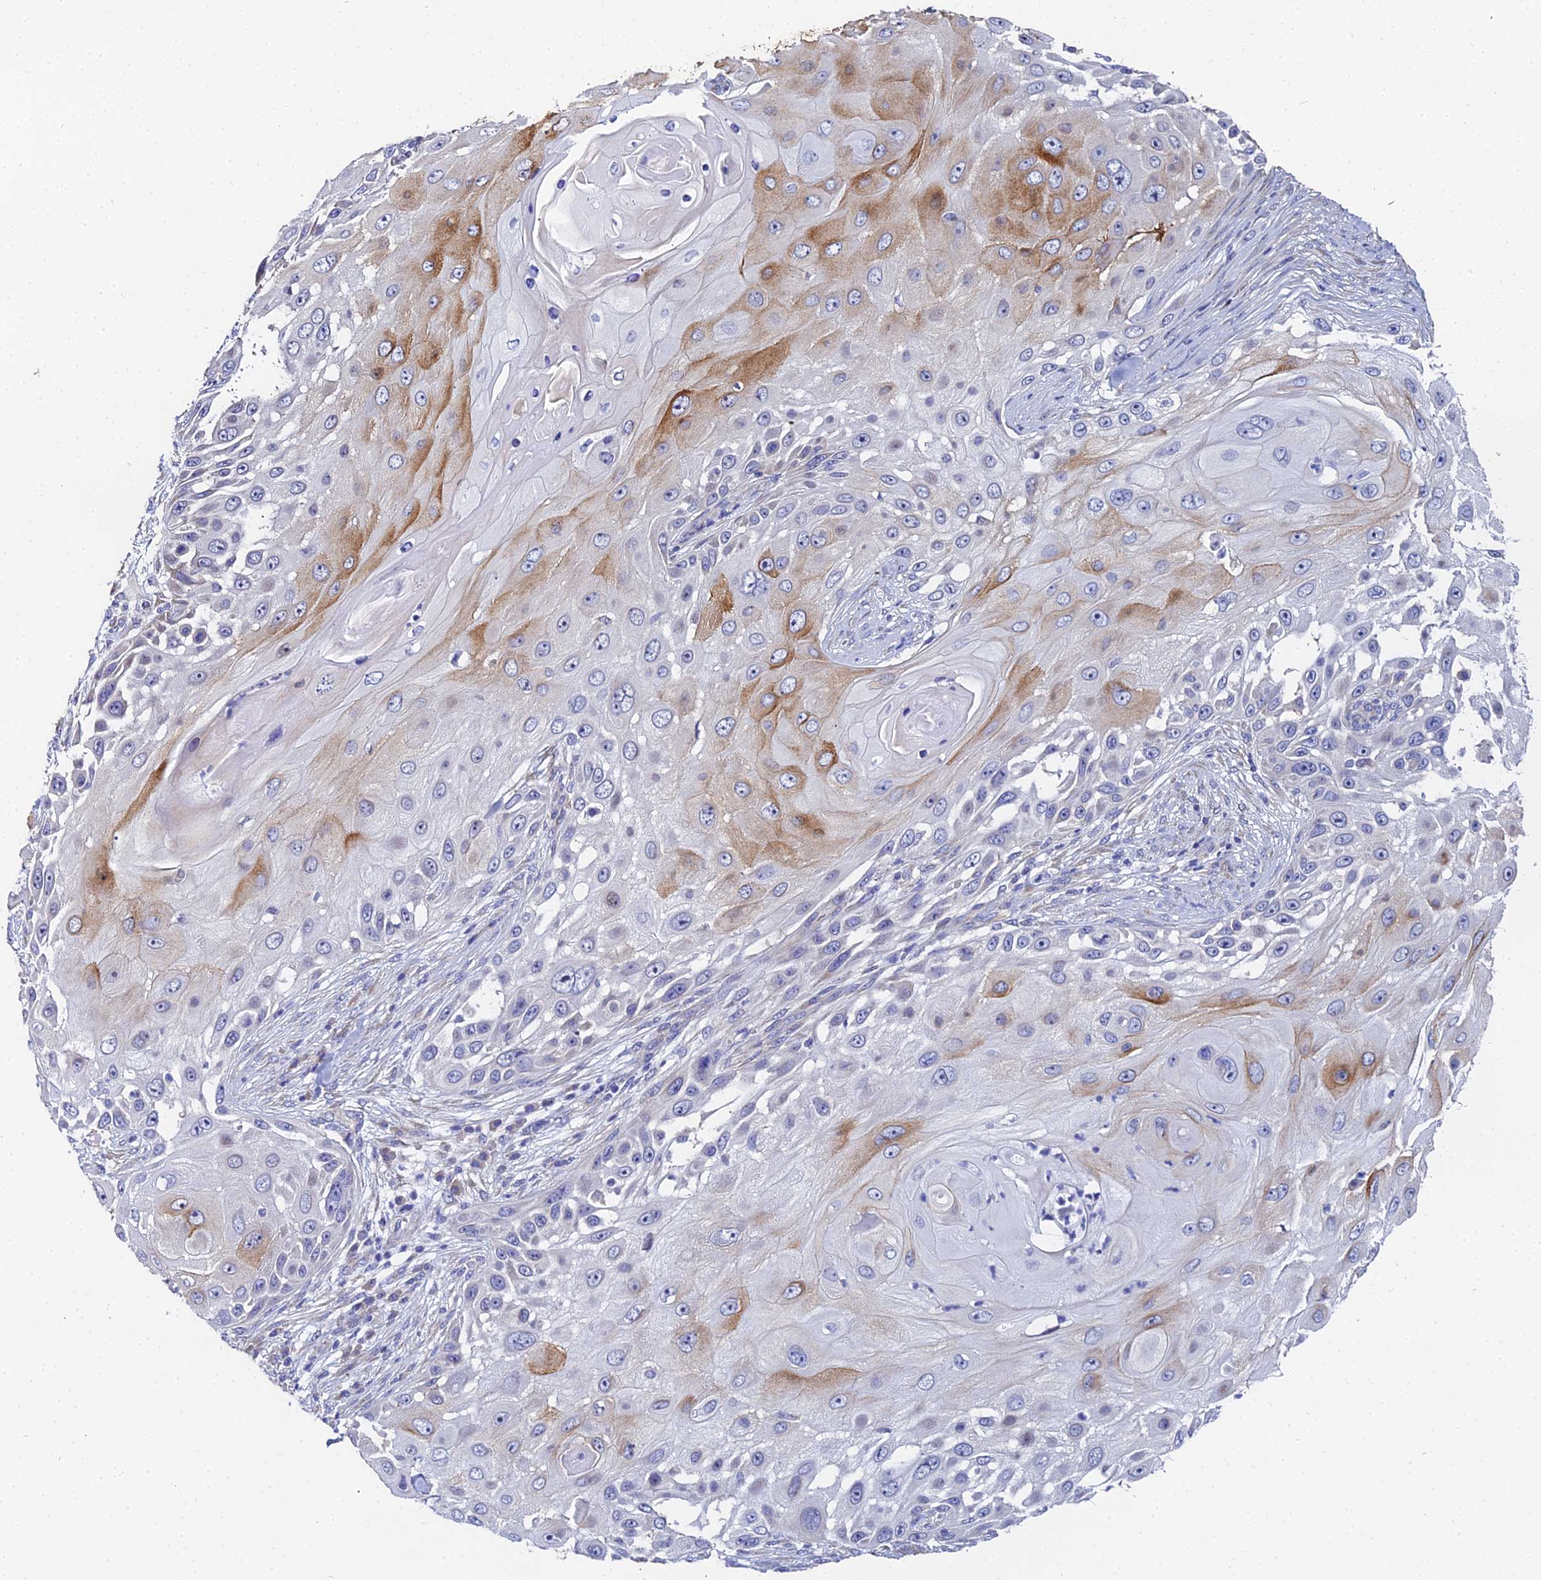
{"staining": {"intensity": "moderate", "quantity": "<25%", "location": "cytoplasmic/membranous"}, "tissue": "skin cancer", "cell_type": "Tumor cells", "image_type": "cancer", "snomed": [{"axis": "morphology", "description": "Squamous cell carcinoma, NOS"}, {"axis": "topography", "description": "Skin"}], "caption": "Immunohistochemical staining of squamous cell carcinoma (skin) exhibits low levels of moderate cytoplasmic/membranous expression in about <25% of tumor cells.", "gene": "ENSG00000268674", "patient": {"sex": "female", "age": 44}}